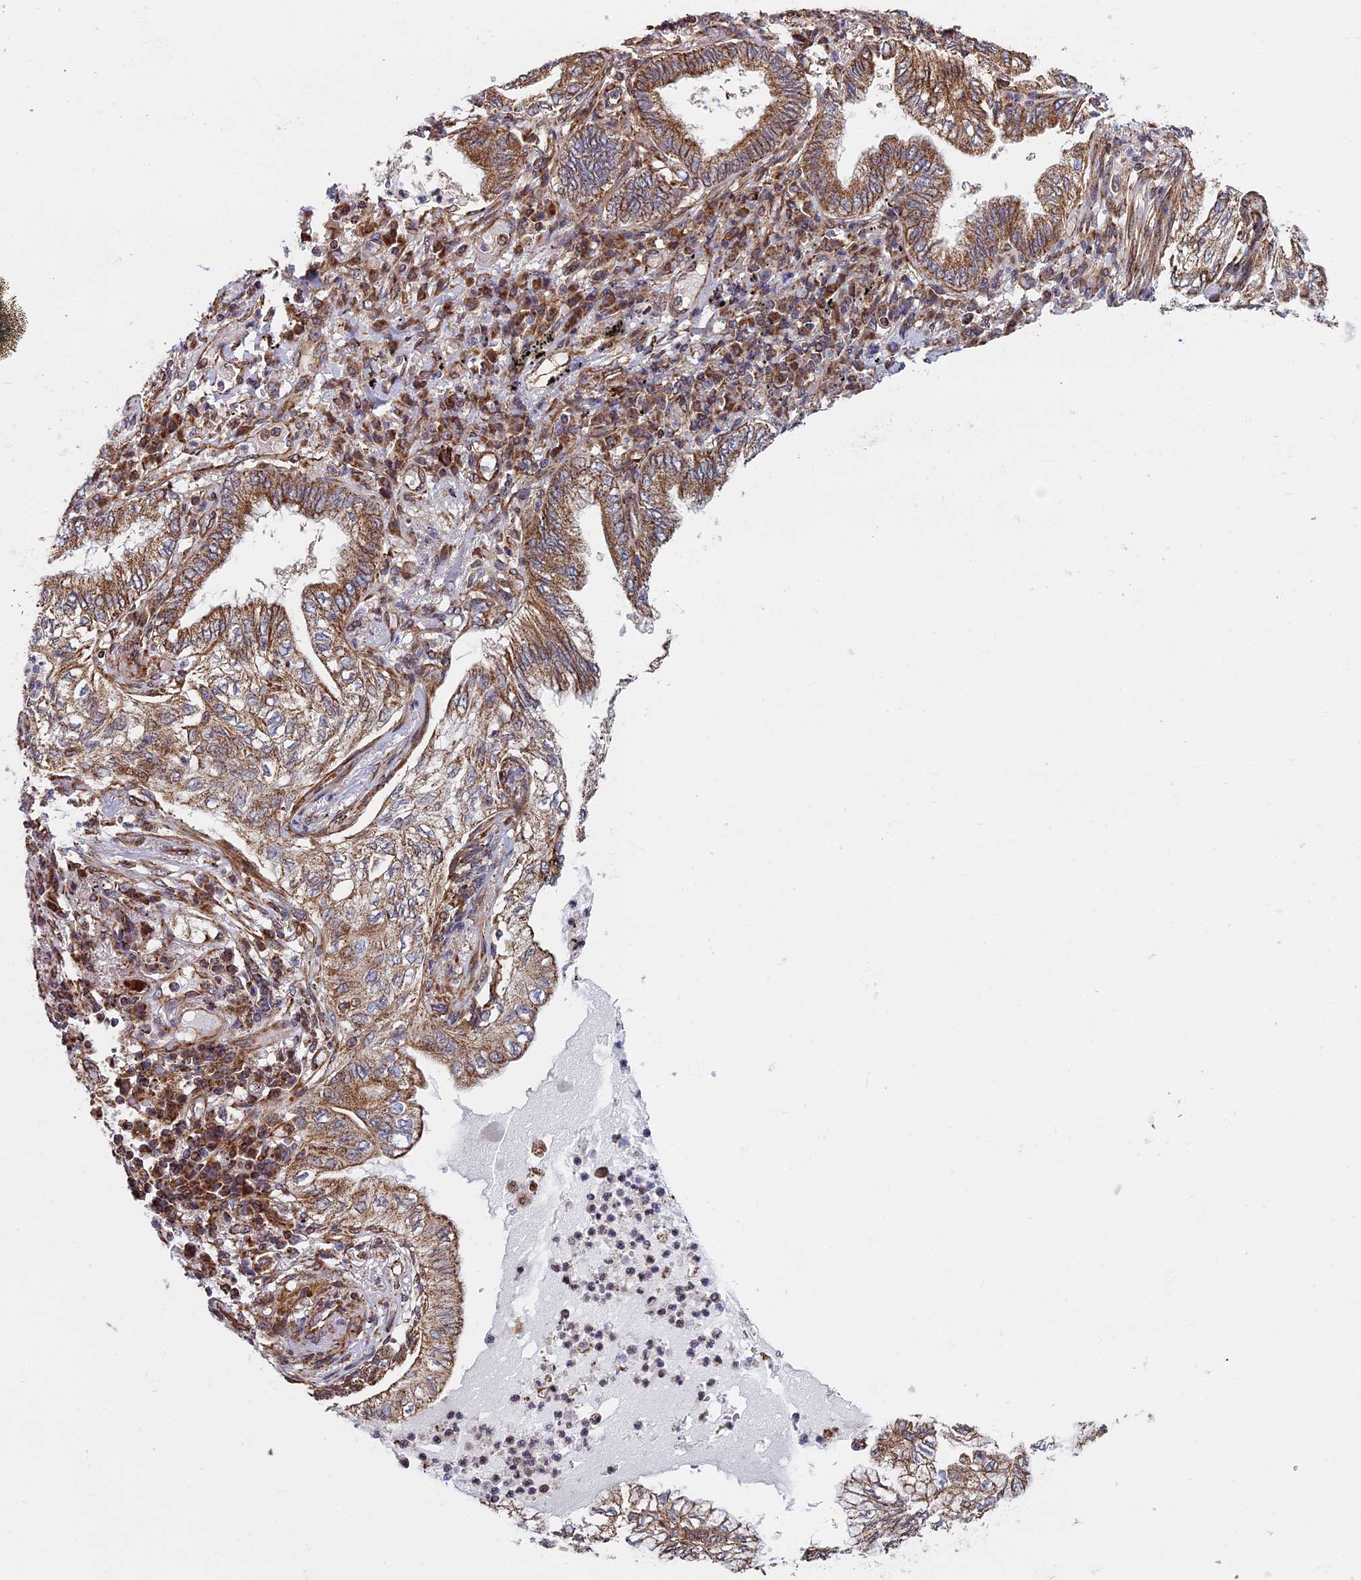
{"staining": {"intensity": "moderate", "quantity": ">75%", "location": "cytoplasmic/membranous"}, "tissue": "lung cancer", "cell_type": "Tumor cells", "image_type": "cancer", "snomed": [{"axis": "morphology", "description": "Adenocarcinoma, NOS"}, {"axis": "topography", "description": "Lung"}], "caption": "Lung cancer was stained to show a protein in brown. There is medium levels of moderate cytoplasmic/membranous staining in about >75% of tumor cells.", "gene": "CCDC8", "patient": {"sex": "female", "age": 70}}